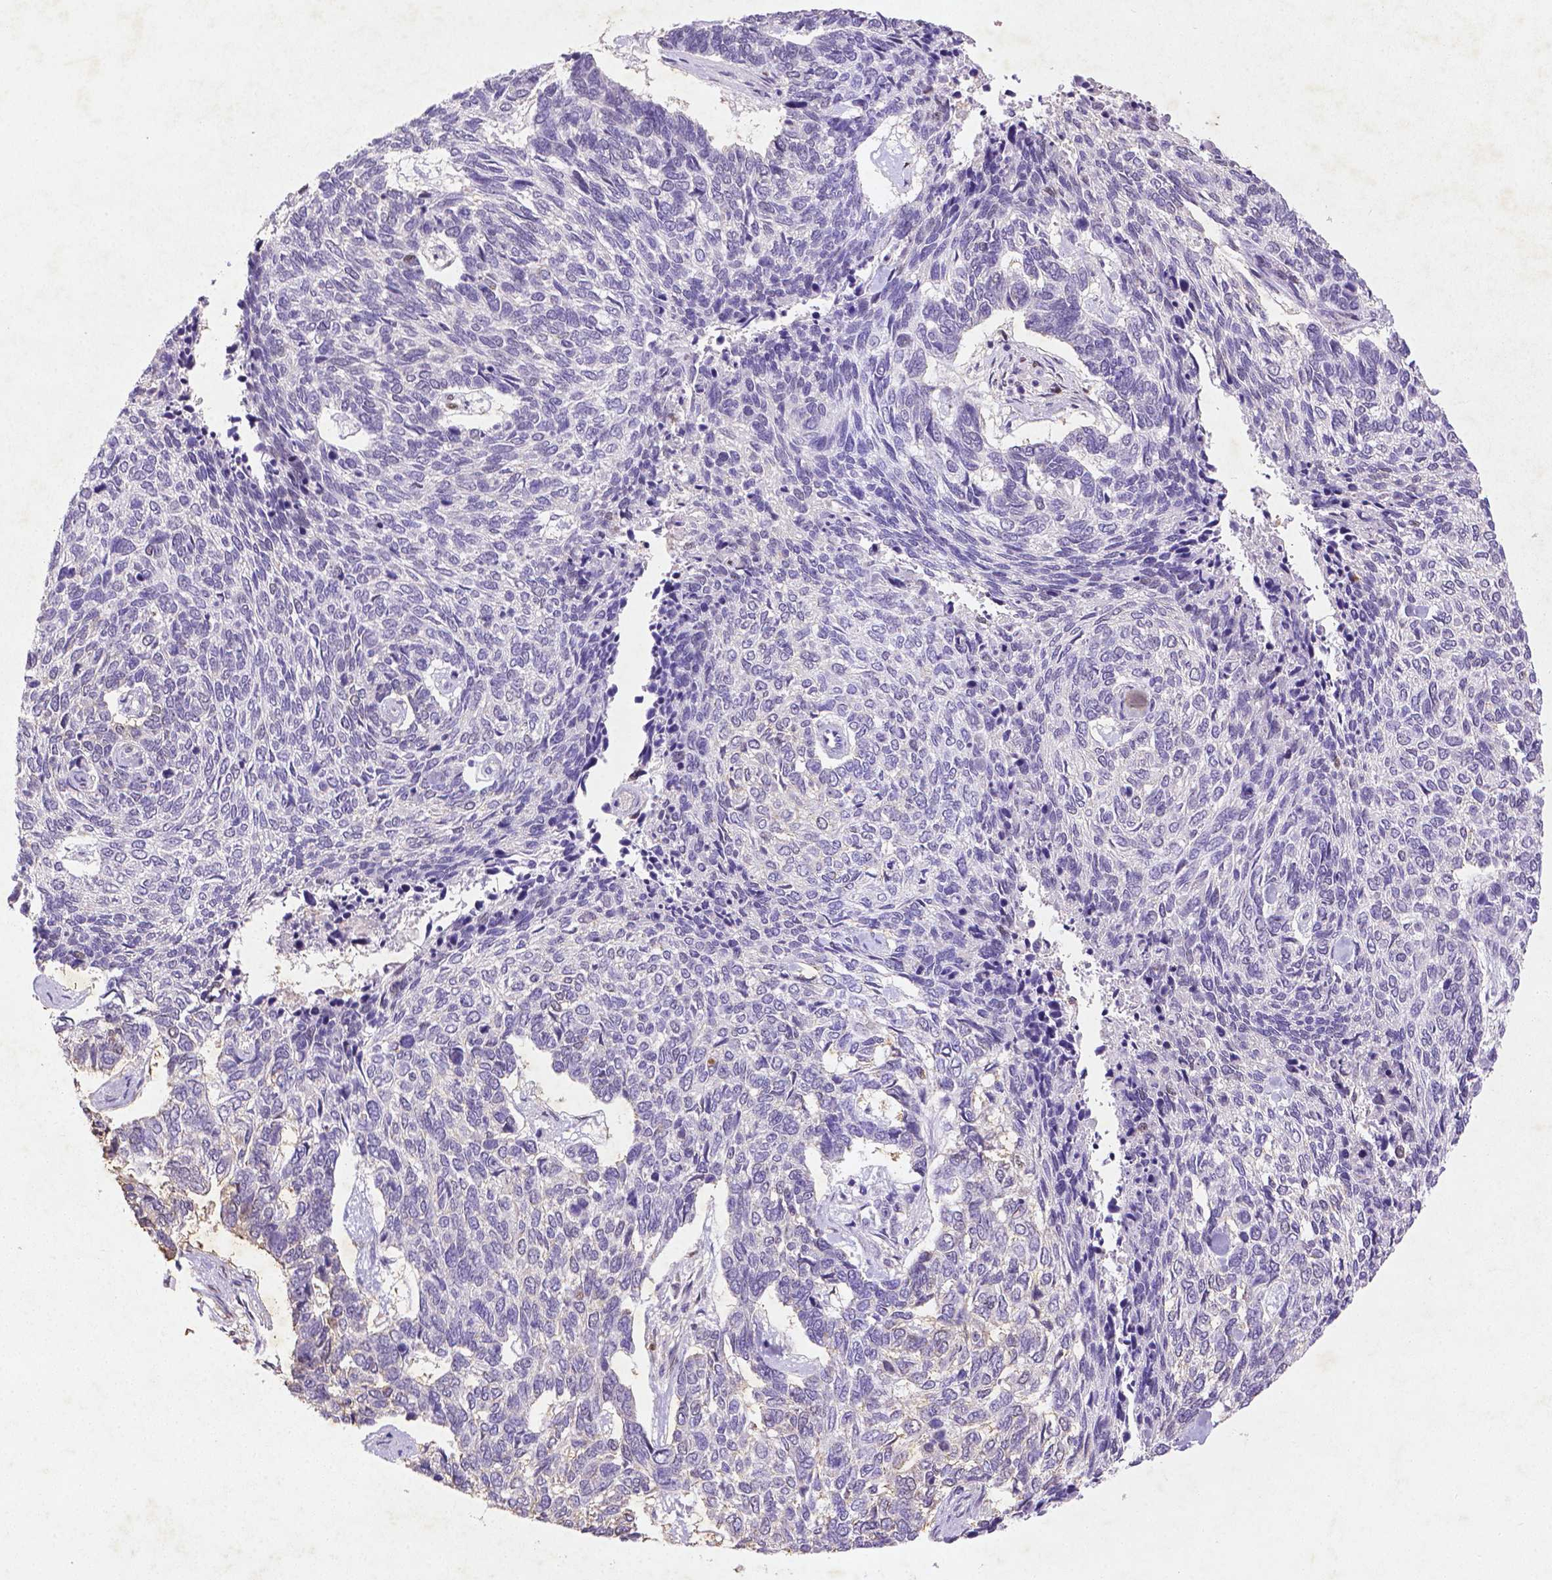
{"staining": {"intensity": "weak", "quantity": "<25%", "location": "cytoplasmic/membranous"}, "tissue": "skin cancer", "cell_type": "Tumor cells", "image_type": "cancer", "snomed": [{"axis": "morphology", "description": "Basal cell carcinoma"}, {"axis": "topography", "description": "Skin"}], "caption": "High magnification brightfield microscopy of skin cancer (basal cell carcinoma) stained with DAB (3,3'-diaminobenzidine) (brown) and counterstained with hematoxylin (blue): tumor cells show no significant expression.", "gene": "CDKN1A", "patient": {"sex": "female", "age": 65}}